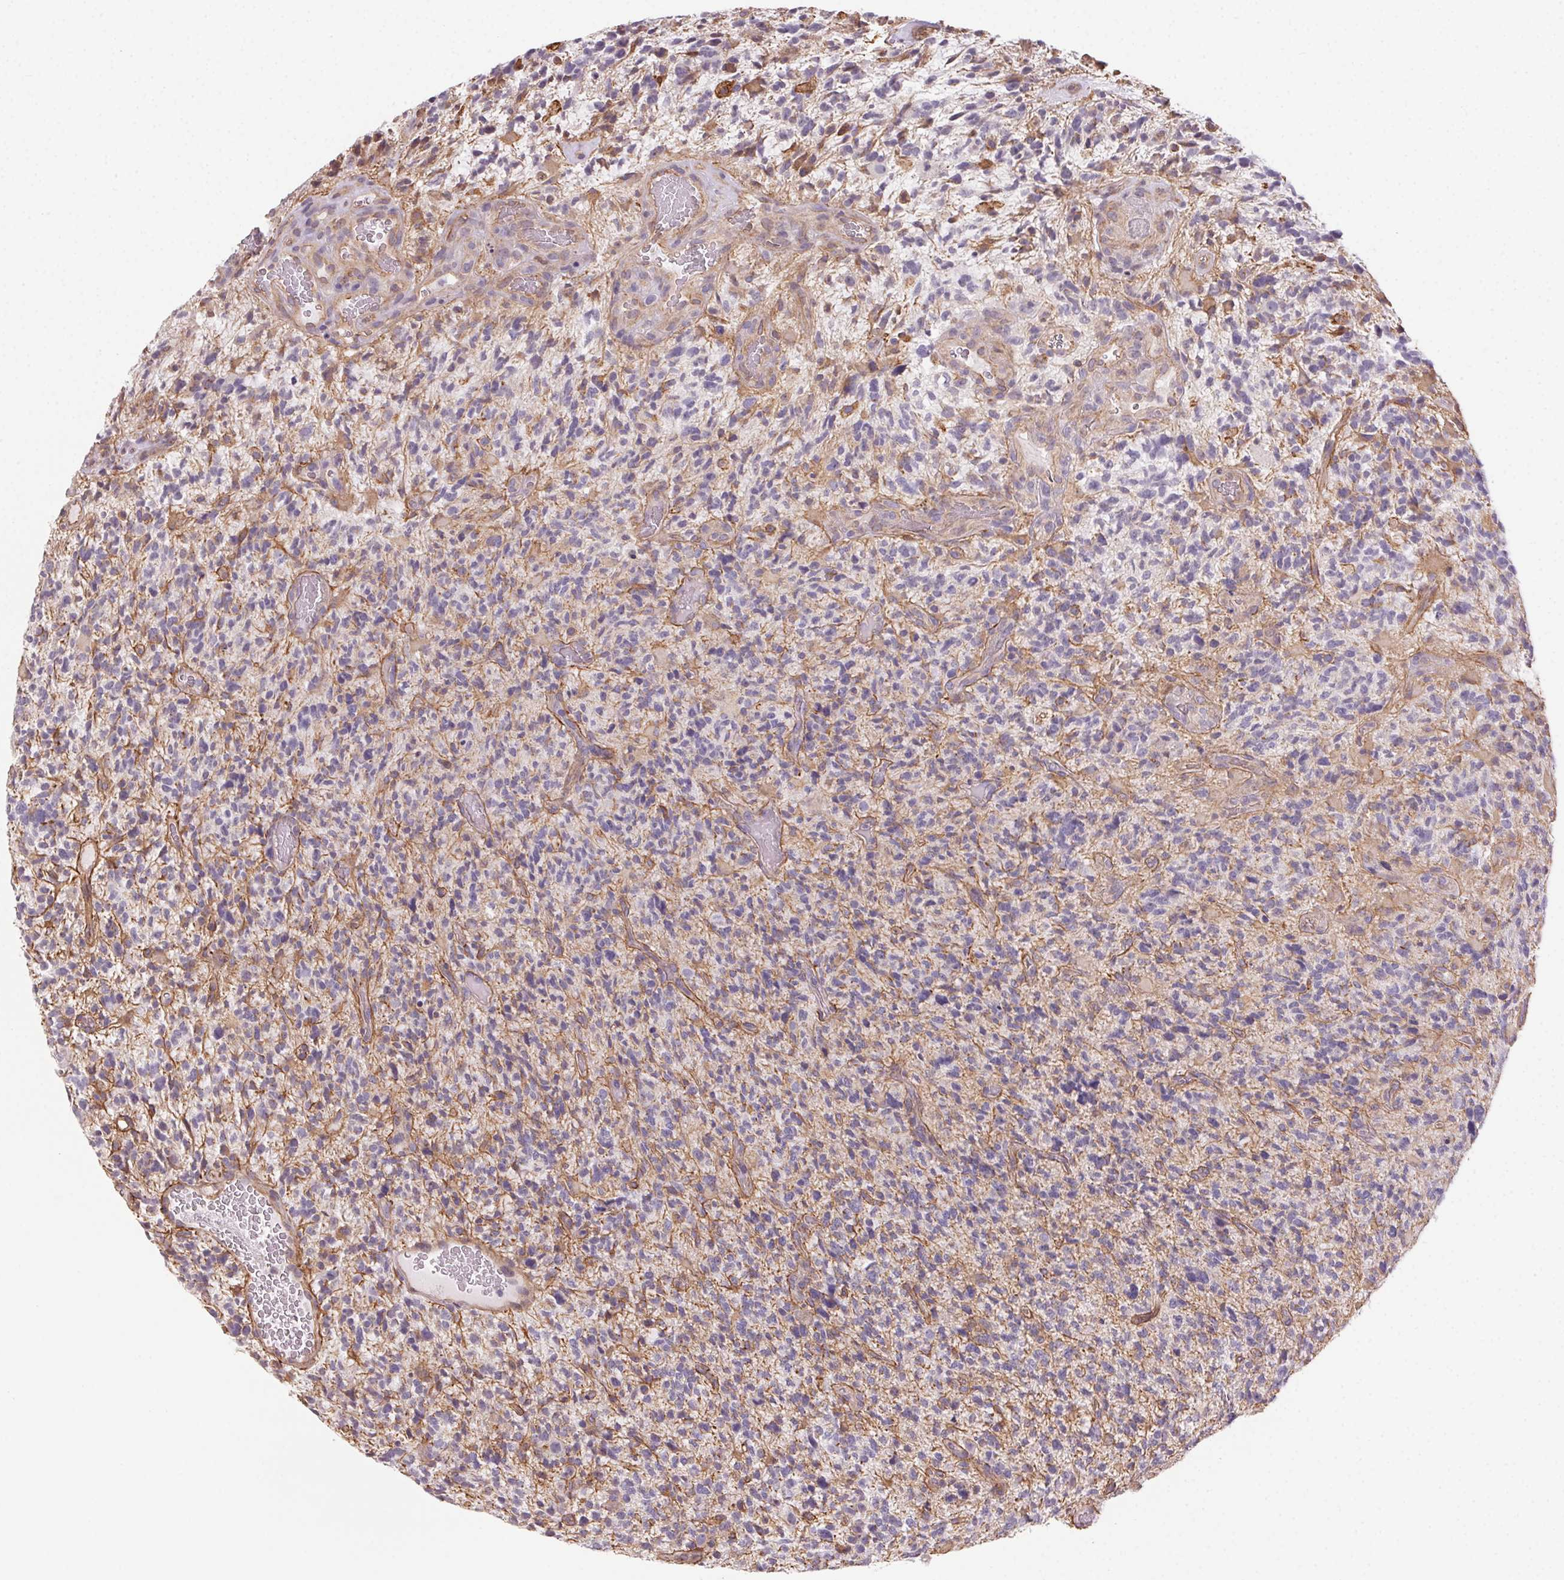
{"staining": {"intensity": "negative", "quantity": "none", "location": "none"}, "tissue": "glioma", "cell_type": "Tumor cells", "image_type": "cancer", "snomed": [{"axis": "morphology", "description": "Glioma, malignant, High grade"}, {"axis": "topography", "description": "Brain"}], "caption": "Immunohistochemical staining of malignant glioma (high-grade) shows no significant staining in tumor cells.", "gene": "PLA2G4F", "patient": {"sex": "female", "age": 71}}